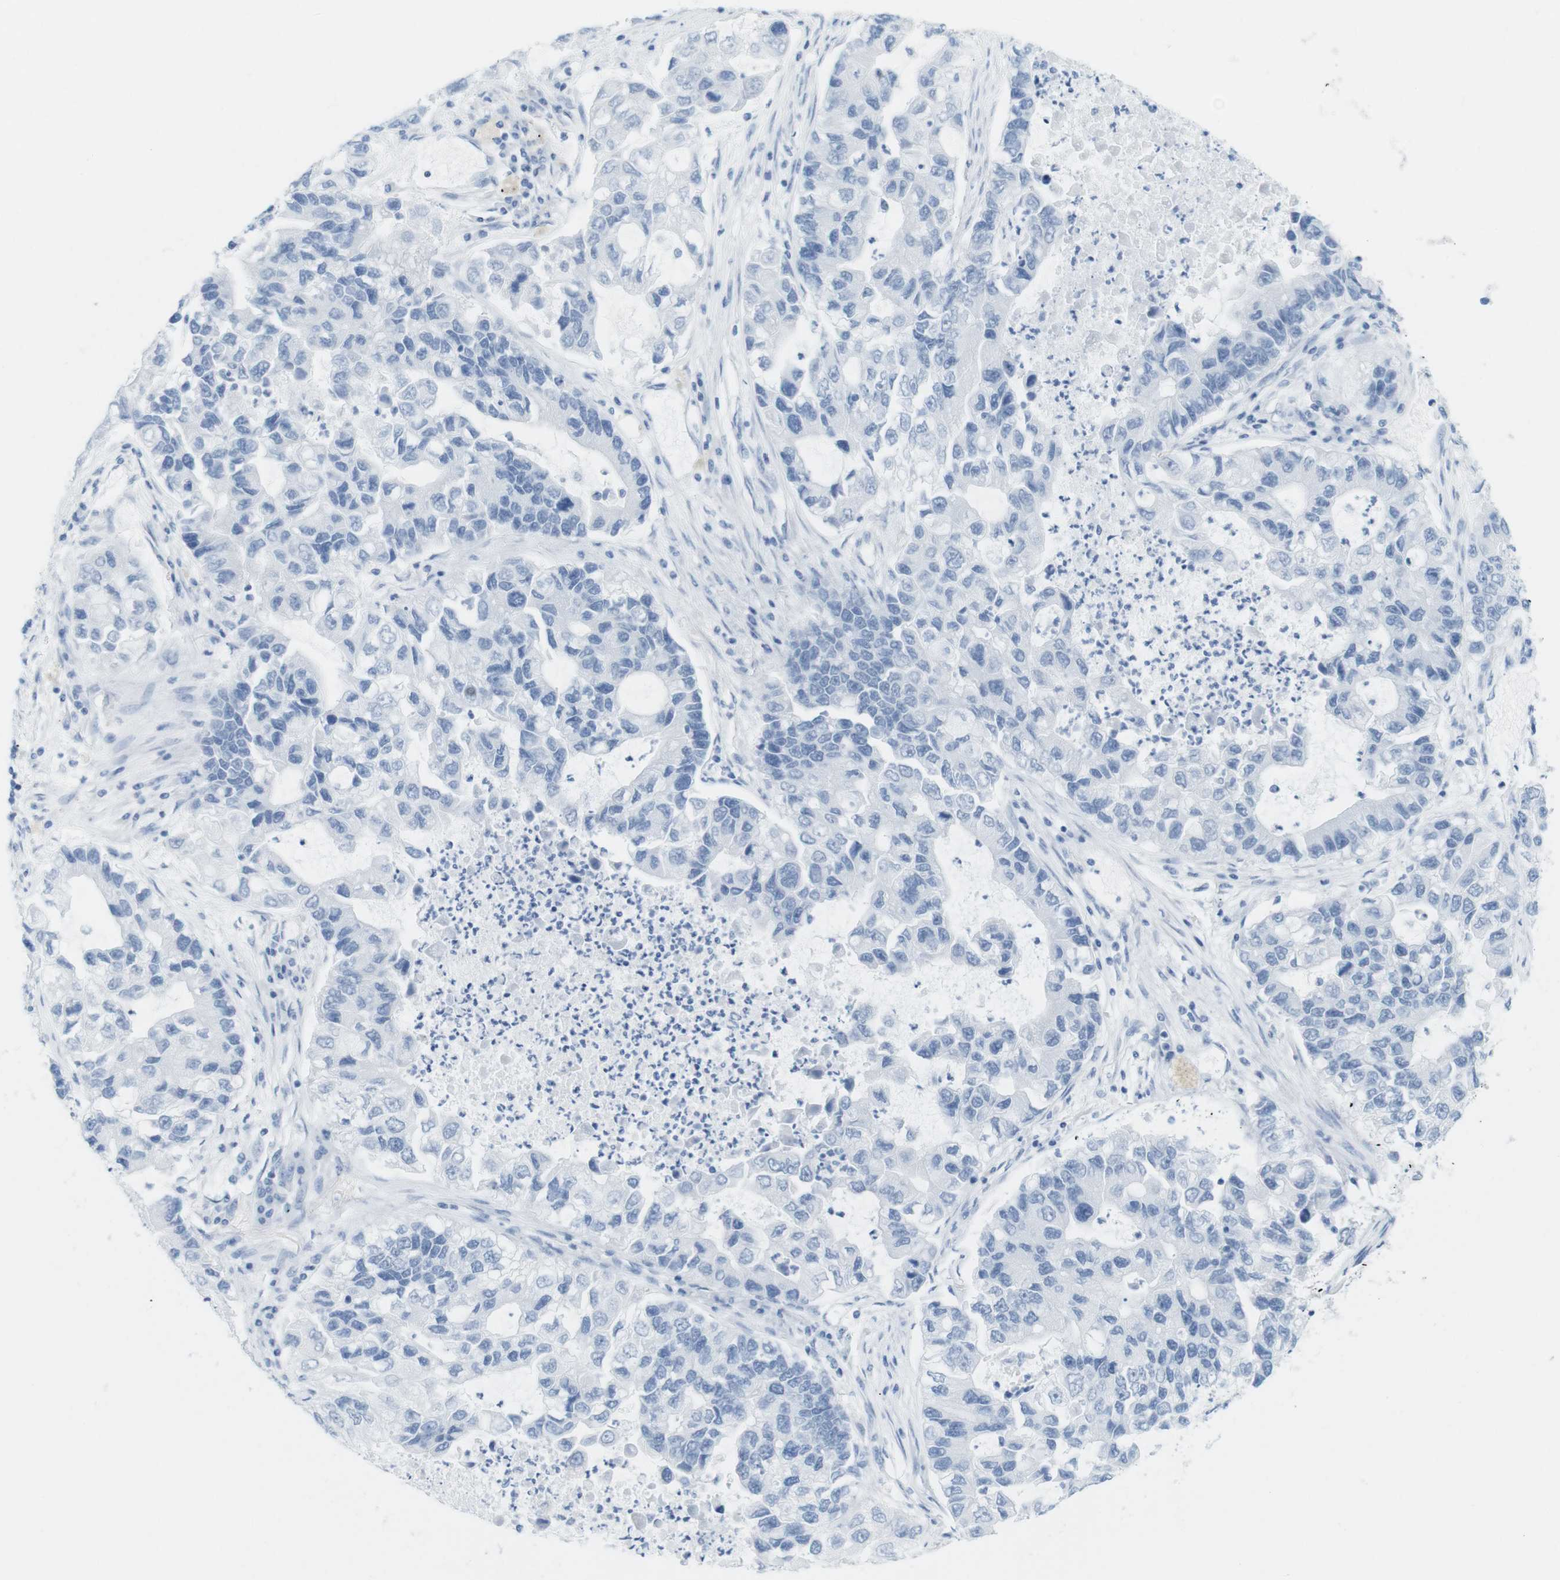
{"staining": {"intensity": "negative", "quantity": "none", "location": "none"}, "tissue": "lung cancer", "cell_type": "Tumor cells", "image_type": "cancer", "snomed": [{"axis": "morphology", "description": "Adenocarcinoma, NOS"}, {"axis": "topography", "description": "Lung"}], "caption": "Tumor cells are negative for protein expression in human lung cancer.", "gene": "TNNT2", "patient": {"sex": "female", "age": 51}}